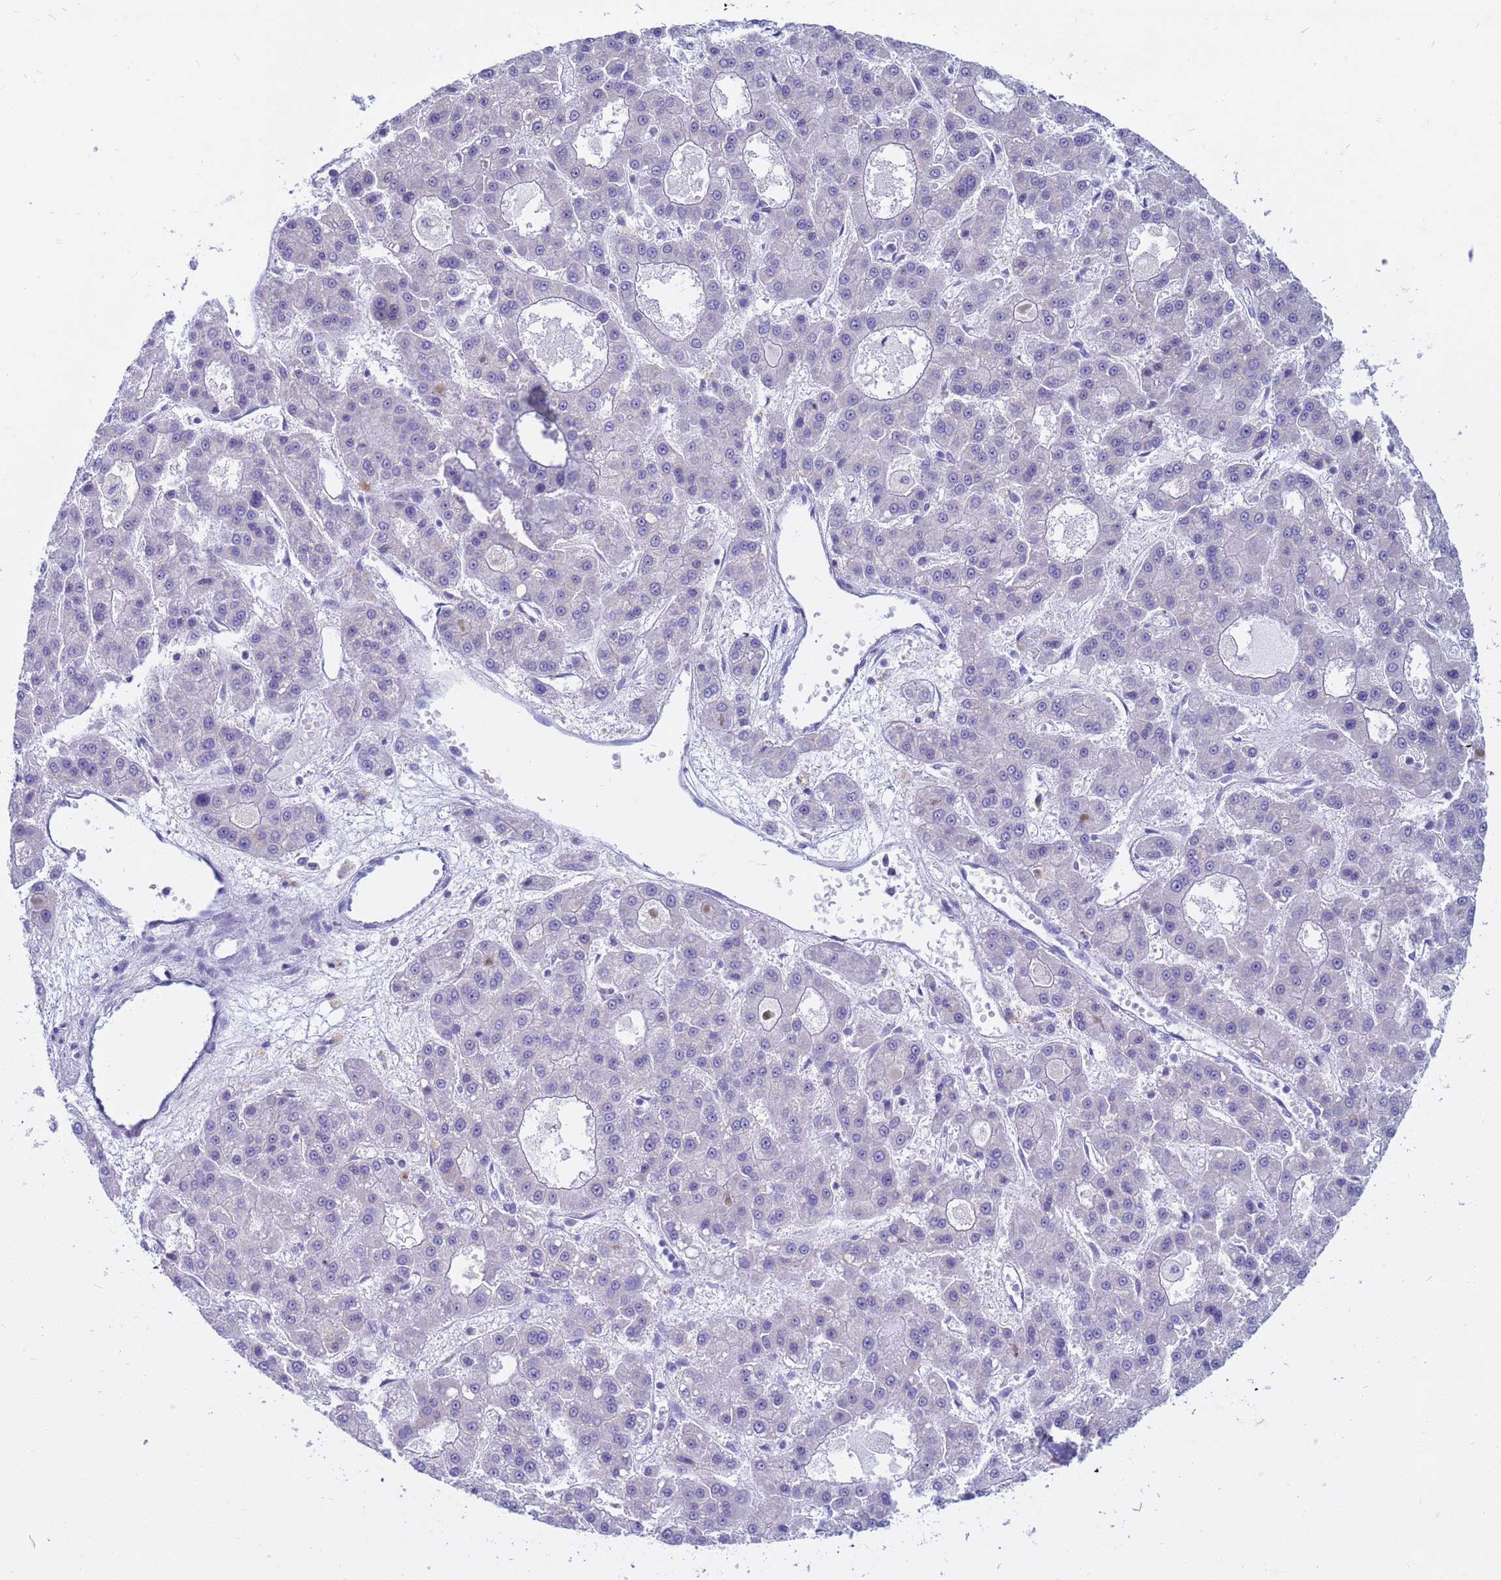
{"staining": {"intensity": "negative", "quantity": "none", "location": "none"}, "tissue": "liver cancer", "cell_type": "Tumor cells", "image_type": "cancer", "snomed": [{"axis": "morphology", "description": "Carcinoma, Hepatocellular, NOS"}, {"axis": "topography", "description": "Liver"}], "caption": "IHC histopathology image of neoplastic tissue: human hepatocellular carcinoma (liver) stained with DAB shows no significant protein staining in tumor cells.", "gene": "LRATD1", "patient": {"sex": "male", "age": 70}}